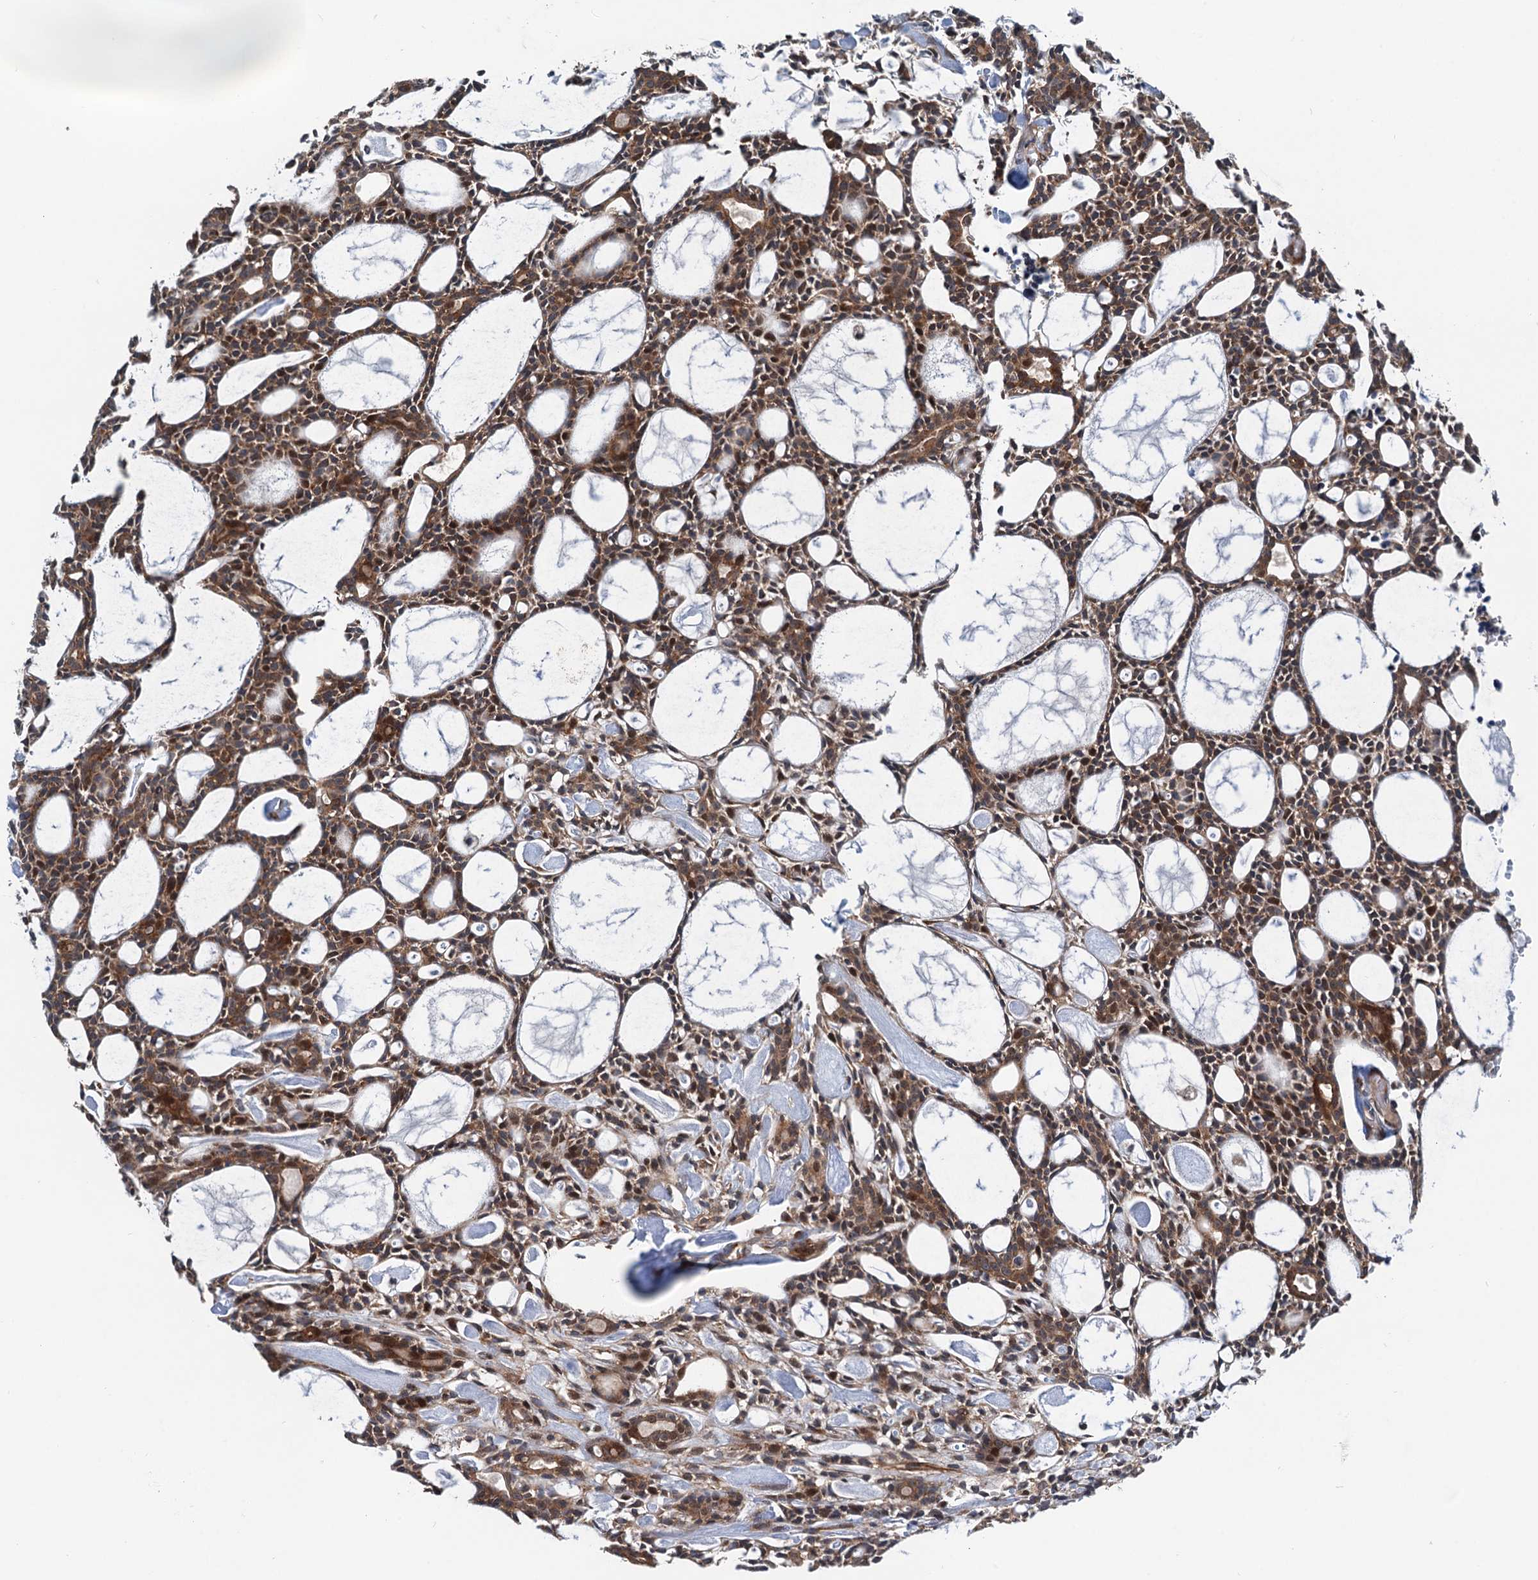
{"staining": {"intensity": "strong", "quantity": ">75%", "location": "cytoplasmic/membranous,nuclear"}, "tissue": "head and neck cancer", "cell_type": "Tumor cells", "image_type": "cancer", "snomed": [{"axis": "morphology", "description": "Adenocarcinoma, NOS"}, {"axis": "topography", "description": "Salivary gland"}, {"axis": "topography", "description": "Head-Neck"}], "caption": "Protein staining of adenocarcinoma (head and neck) tissue demonstrates strong cytoplasmic/membranous and nuclear staining in about >75% of tumor cells. The staining was performed using DAB (3,3'-diaminobenzidine), with brown indicating positive protein expression. Nuclei are stained blue with hematoxylin.", "gene": "DYNC2I2", "patient": {"sex": "male", "age": 55}}